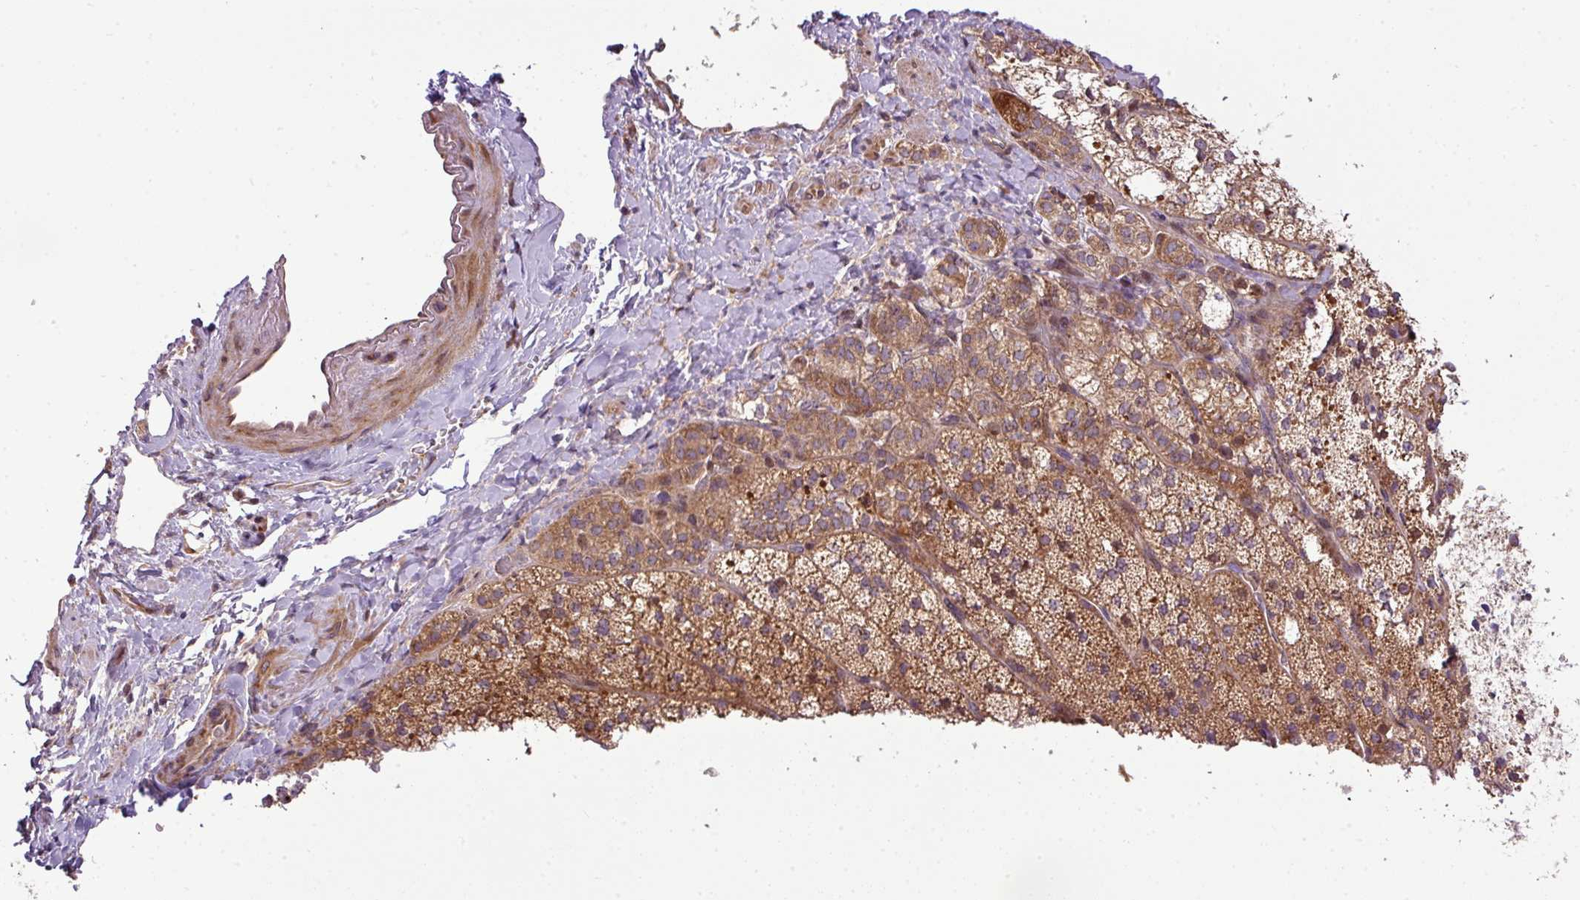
{"staining": {"intensity": "moderate", "quantity": ">75%", "location": "cytoplasmic/membranous"}, "tissue": "adrenal gland", "cell_type": "Glandular cells", "image_type": "normal", "snomed": [{"axis": "morphology", "description": "Normal tissue, NOS"}, {"axis": "topography", "description": "Adrenal gland"}], "caption": "High-power microscopy captured an immunohistochemistry photomicrograph of normal adrenal gland, revealing moderate cytoplasmic/membranous staining in approximately >75% of glandular cells.", "gene": "COX18", "patient": {"sex": "male", "age": 53}}